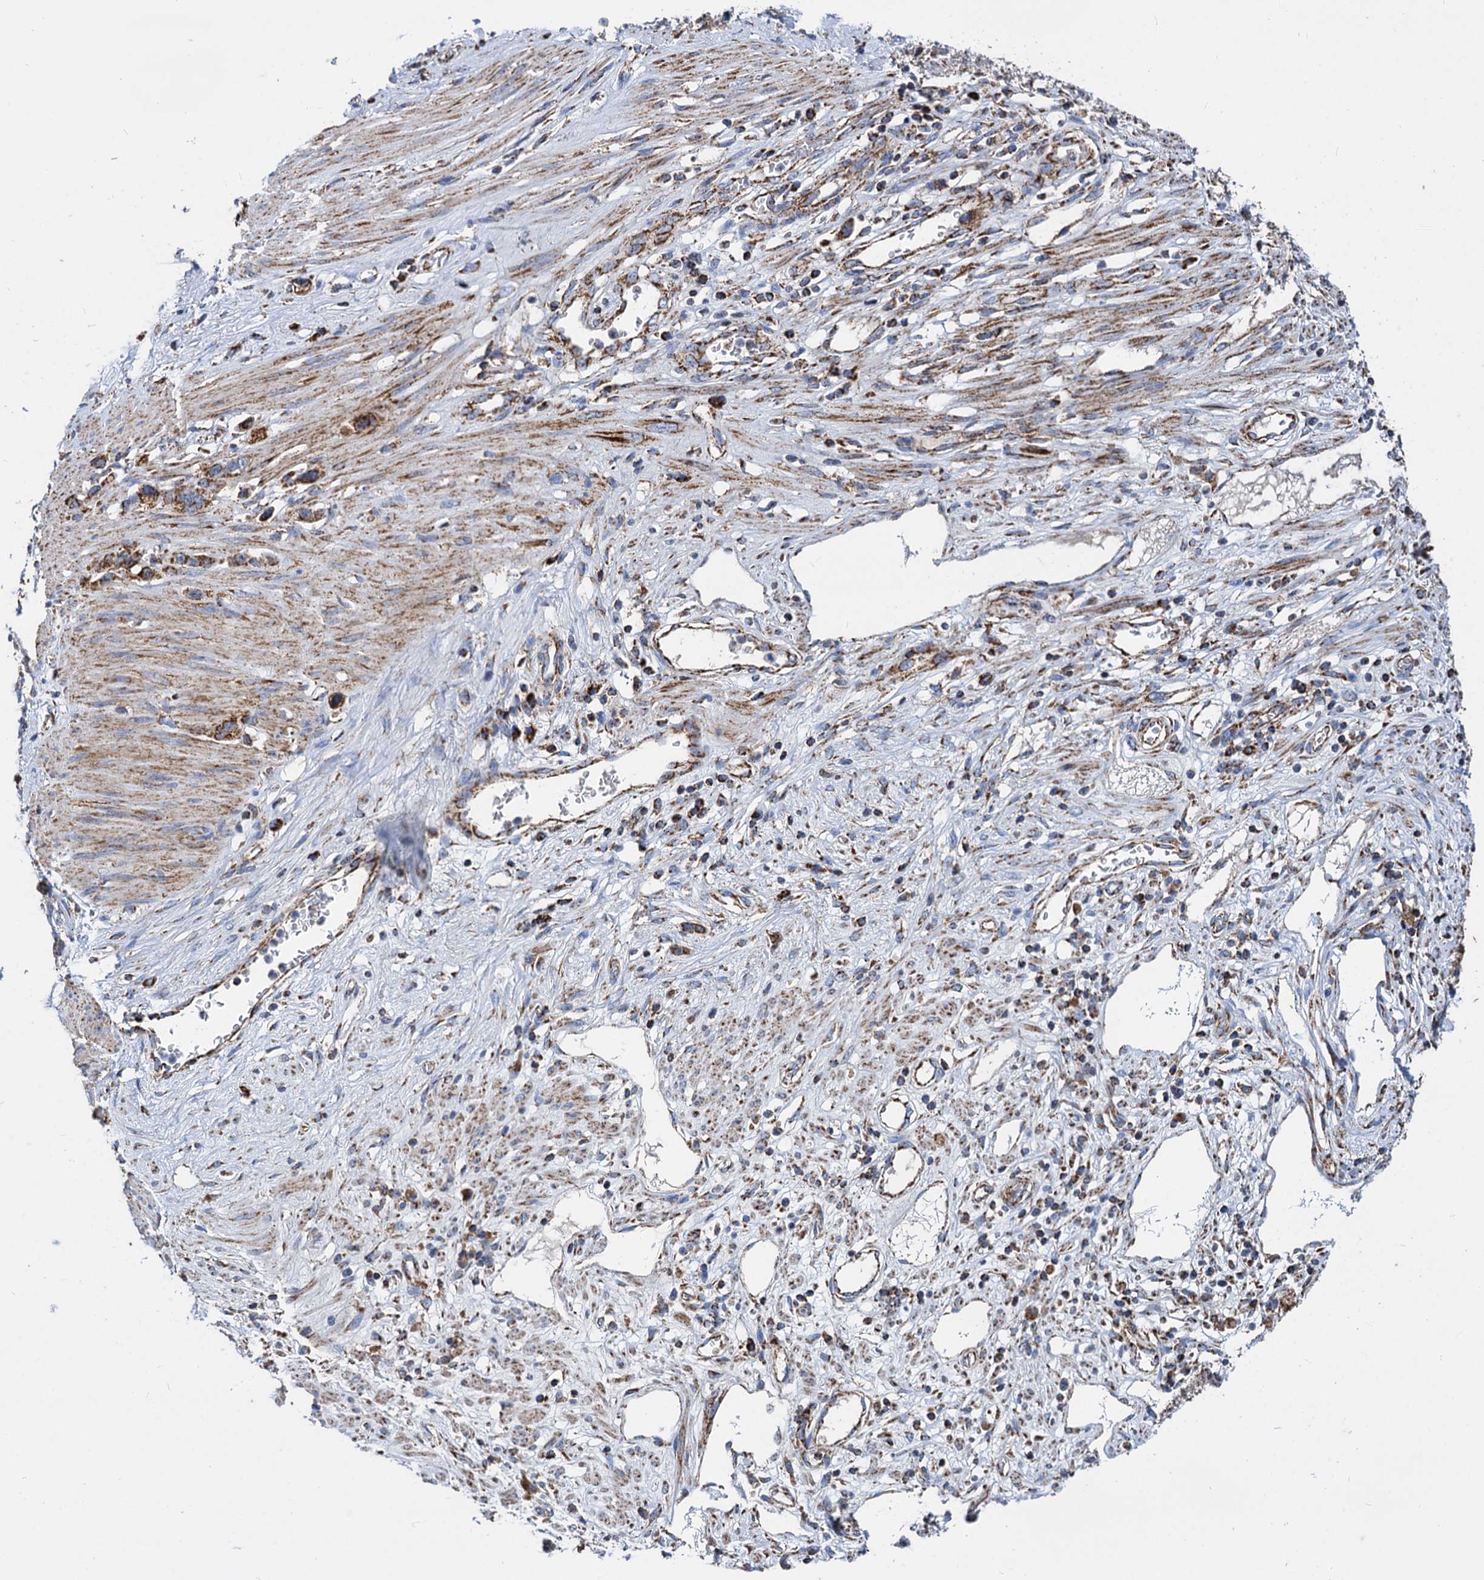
{"staining": {"intensity": "strong", "quantity": ">75%", "location": "cytoplasmic/membranous"}, "tissue": "stomach cancer", "cell_type": "Tumor cells", "image_type": "cancer", "snomed": [{"axis": "morphology", "description": "Adenocarcinoma, NOS"}, {"axis": "morphology", "description": "Adenocarcinoma, High grade"}, {"axis": "topography", "description": "Stomach, upper"}, {"axis": "topography", "description": "Stomach, lower"}], "caption": "The photomicrograph demonstrates immunohistochemical staining of stomach cancer (adenocarcinoma (high-grade)). There is strong cytoplasmic/membranous expression is identified in about >75% of tumor cells. The protein is shown in brown color, while the nuclei are stained blue.", "gene": "TIMM10", "patient": {"sex": "female", "age": 65}}